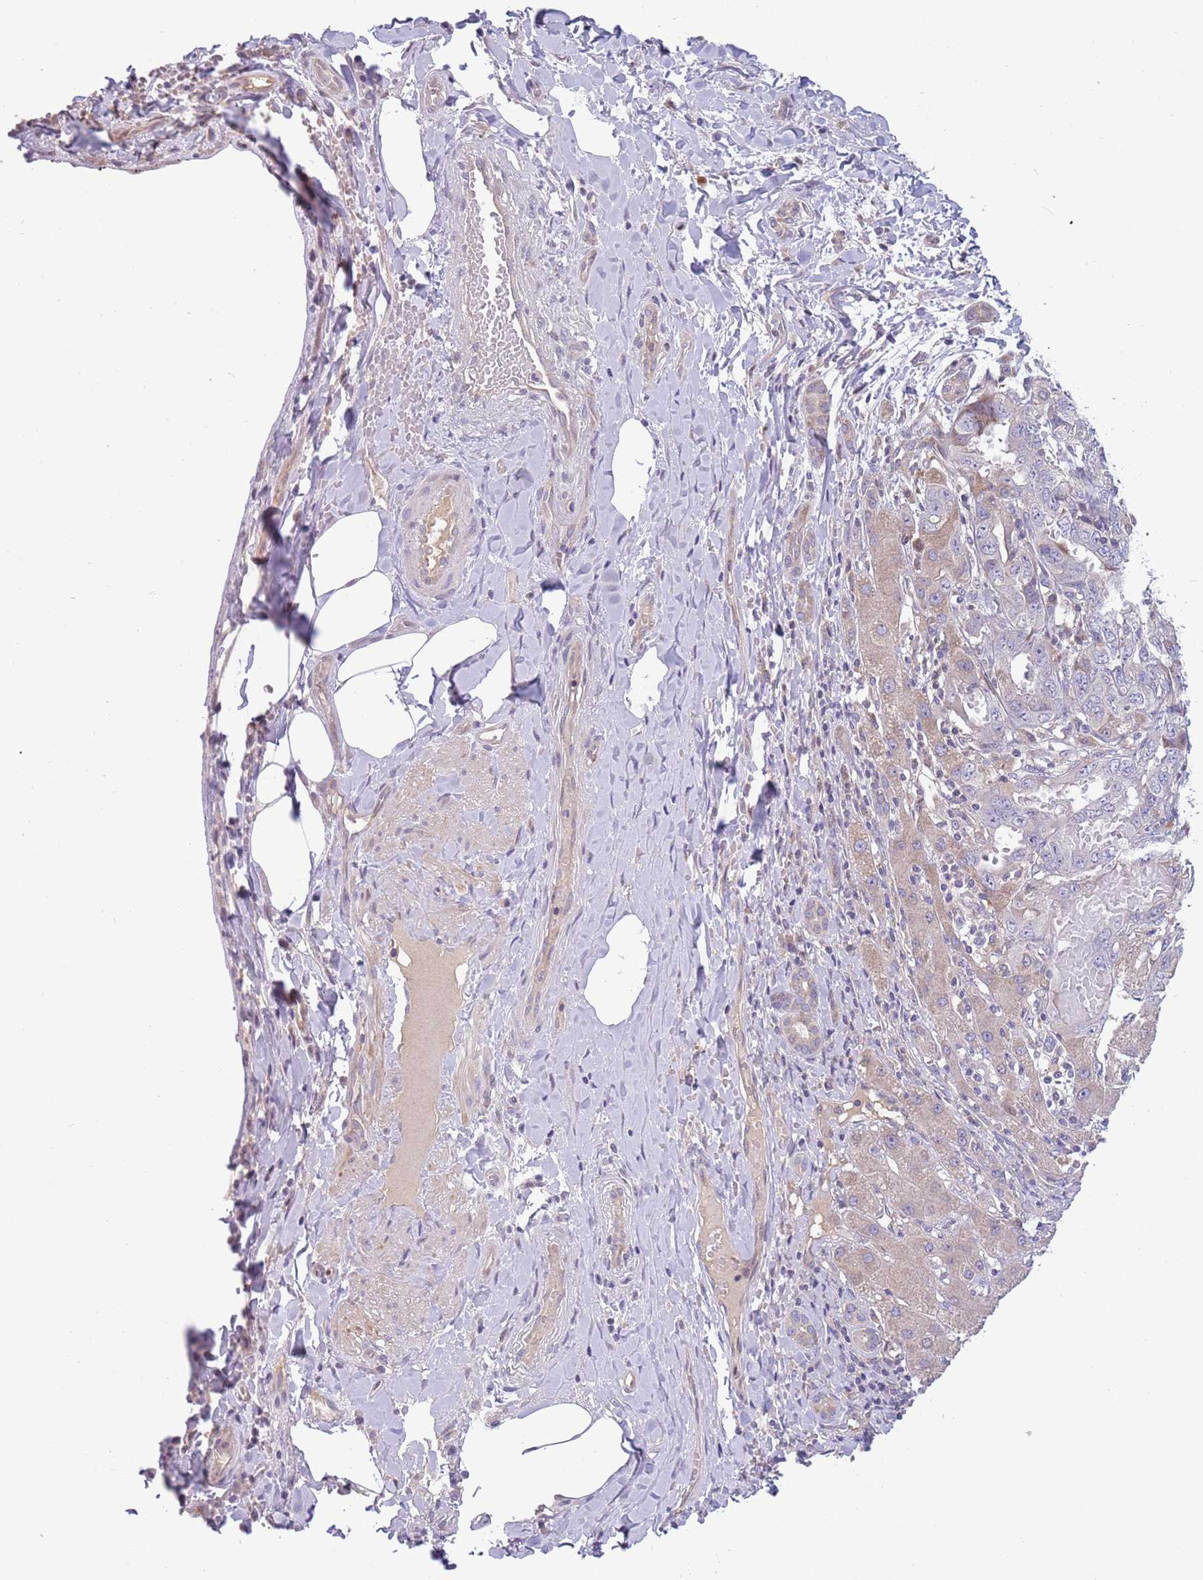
{"staining": {"intensity": "negative", "quantity": "none", "location": "none"}, "tissue": "liver cancer", "cell_type": "Tumor cells", "image_type": "cancer", "snomed": [{"axis": "morphology", "description": "Cholangiocarcinoma"}, {"axis": "topography", "description": "Liver"}], "caption": "Tumor cells show no significant staining in liver cancer. (DAB IHC with hematoxylin counter stain).", "gene": "CABYR", "patient": {"sex": "male", "age": 59}}